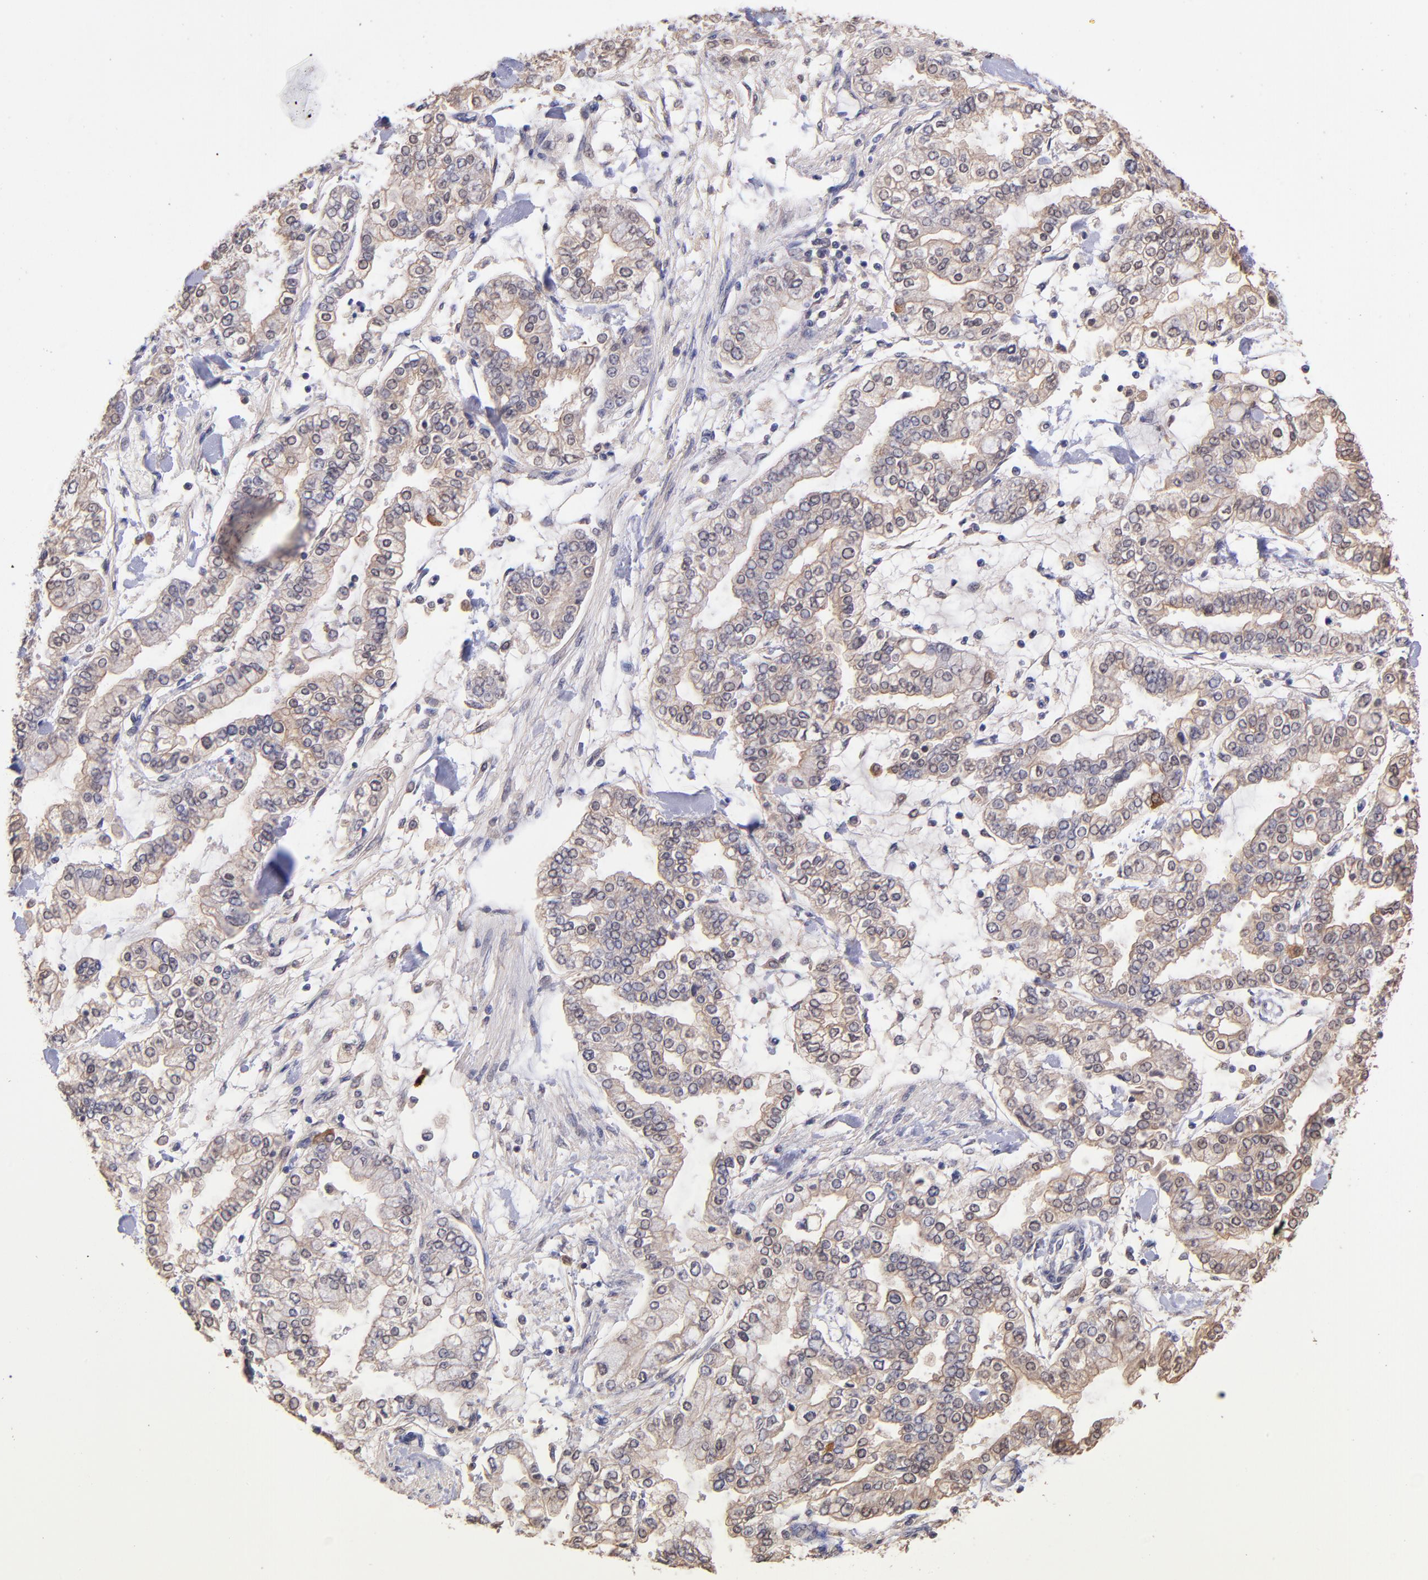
{"staining": {"intensity": "weak", "quantity": ">75%", "location": "cytoplasmic/membranous"}, "tissue": "stomach cancer", "cell_type": "Tumor cells", "image_type": "cancer", "snomed": [{"axis": "morphology", "description": "Normal tissue, NOS"}, {"axis": "morphology", "description": "Adenocarcinoma, NOS"}, {"axis": "topography", "description": "Stomach, upper"}, {"axis": "topography", "description": "Stomach"}], "caption": "Human adenocarcinoma (stomach) stained for a protein (brown) demonstrates weak cytoplasmic/membranous positive expression in approximately >75% of tumor cells.", "gene": "RNASEL", "patient": {"sex": "male", "age": 76}}